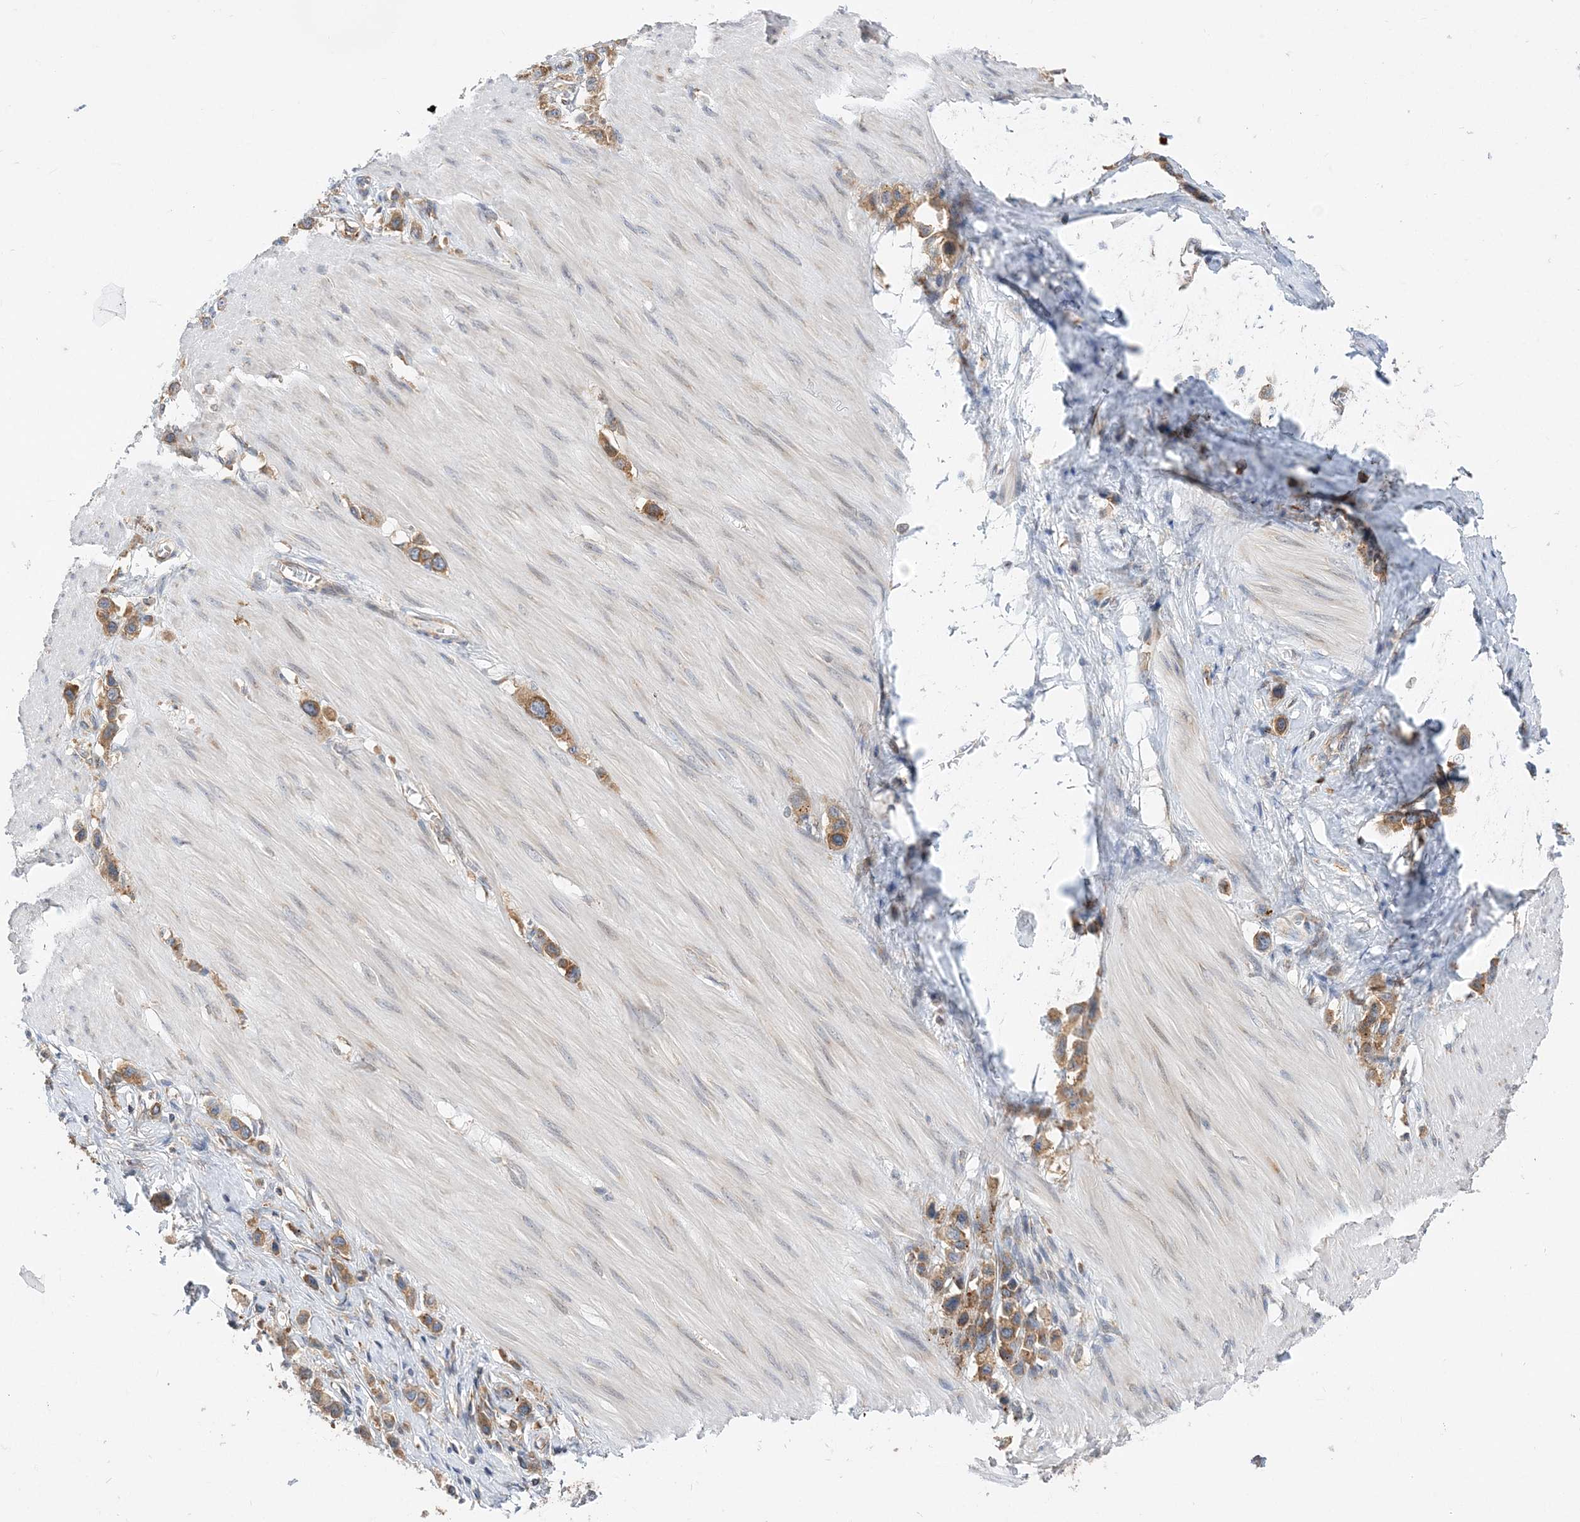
{"staining": {"intensity": "moderate", "quantity": ">75%", "location": "cytoplasmic/membranous"}, "tissue": "stomach cancer", "cell_type": "Tumor cells", "image_type": "cancer", "snomed": [{"axis": "morphology", "description": "Adenocarcinoma, NOS"}, {"axis": "topography", "description": "Stomach"}], "caption": "This image exhibits IHC staining of stomach cancer, with medium moderate cytoplasmic/membranous staining in approximately >75% of tumor cells.", "gene": "LARP4B", "patient": {"sex": "female", "age": 65}}